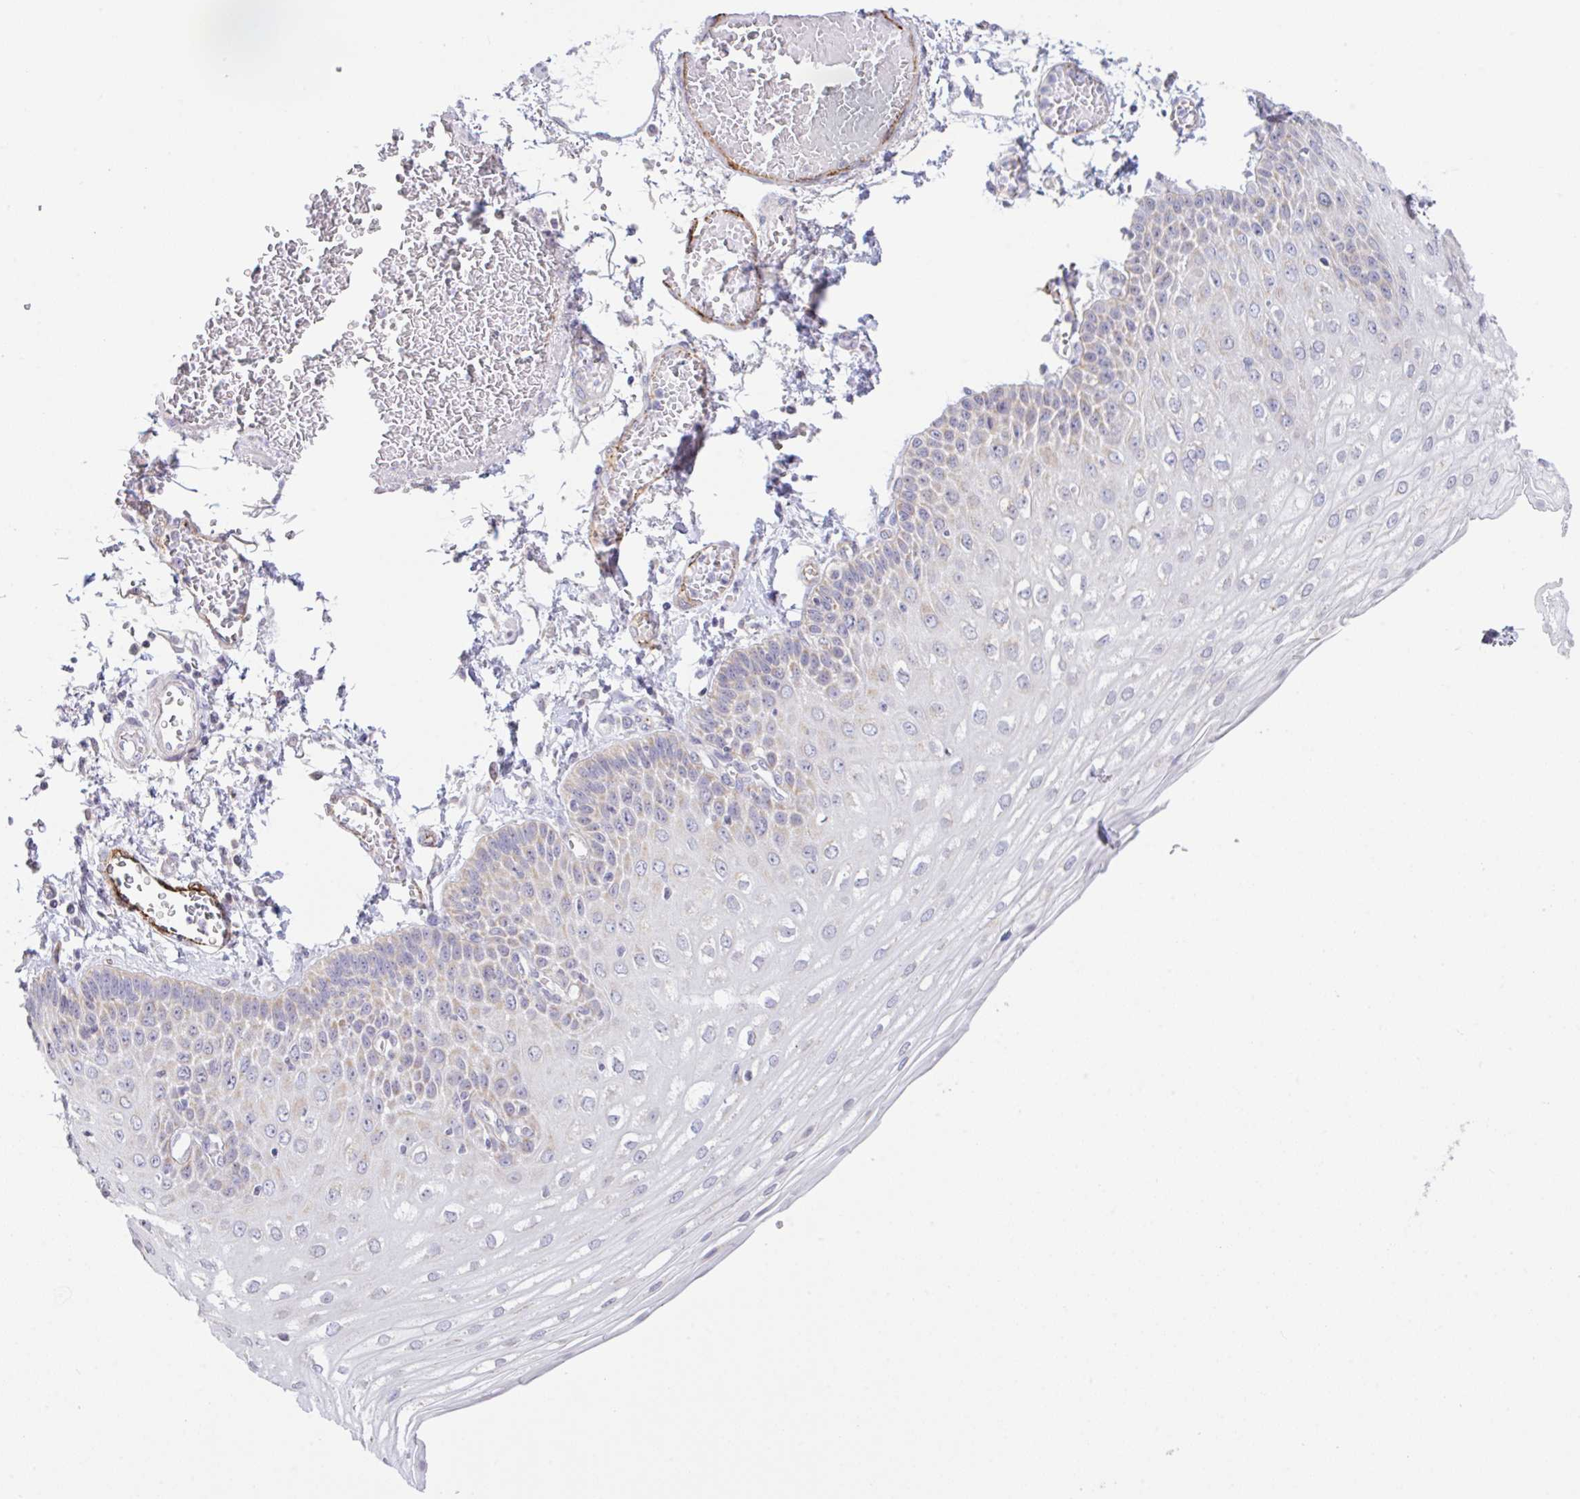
{"staining": {"intensity": "weak", "quantity": "<25%", "location": "cytoplasmic/membranous"}, "tissue": "esophagus", "cell_type": "Squamous epithelial cells", "image_type": "normal", "snomed": [{"axis": "morphology", "description": "Normal tissue, NOS"}, {"axis": "morphology", "description": "Adenocarcinoma, NOS"}, {"axis": "topography", "description": "Esophagus"}], "caption": "Squamous epithelial cells show no significant protein positivity in normal esophagus. Nuclei are stained in blue.", "gene": "PLCD4", "patient": {"sex": "male", "age": 81}}